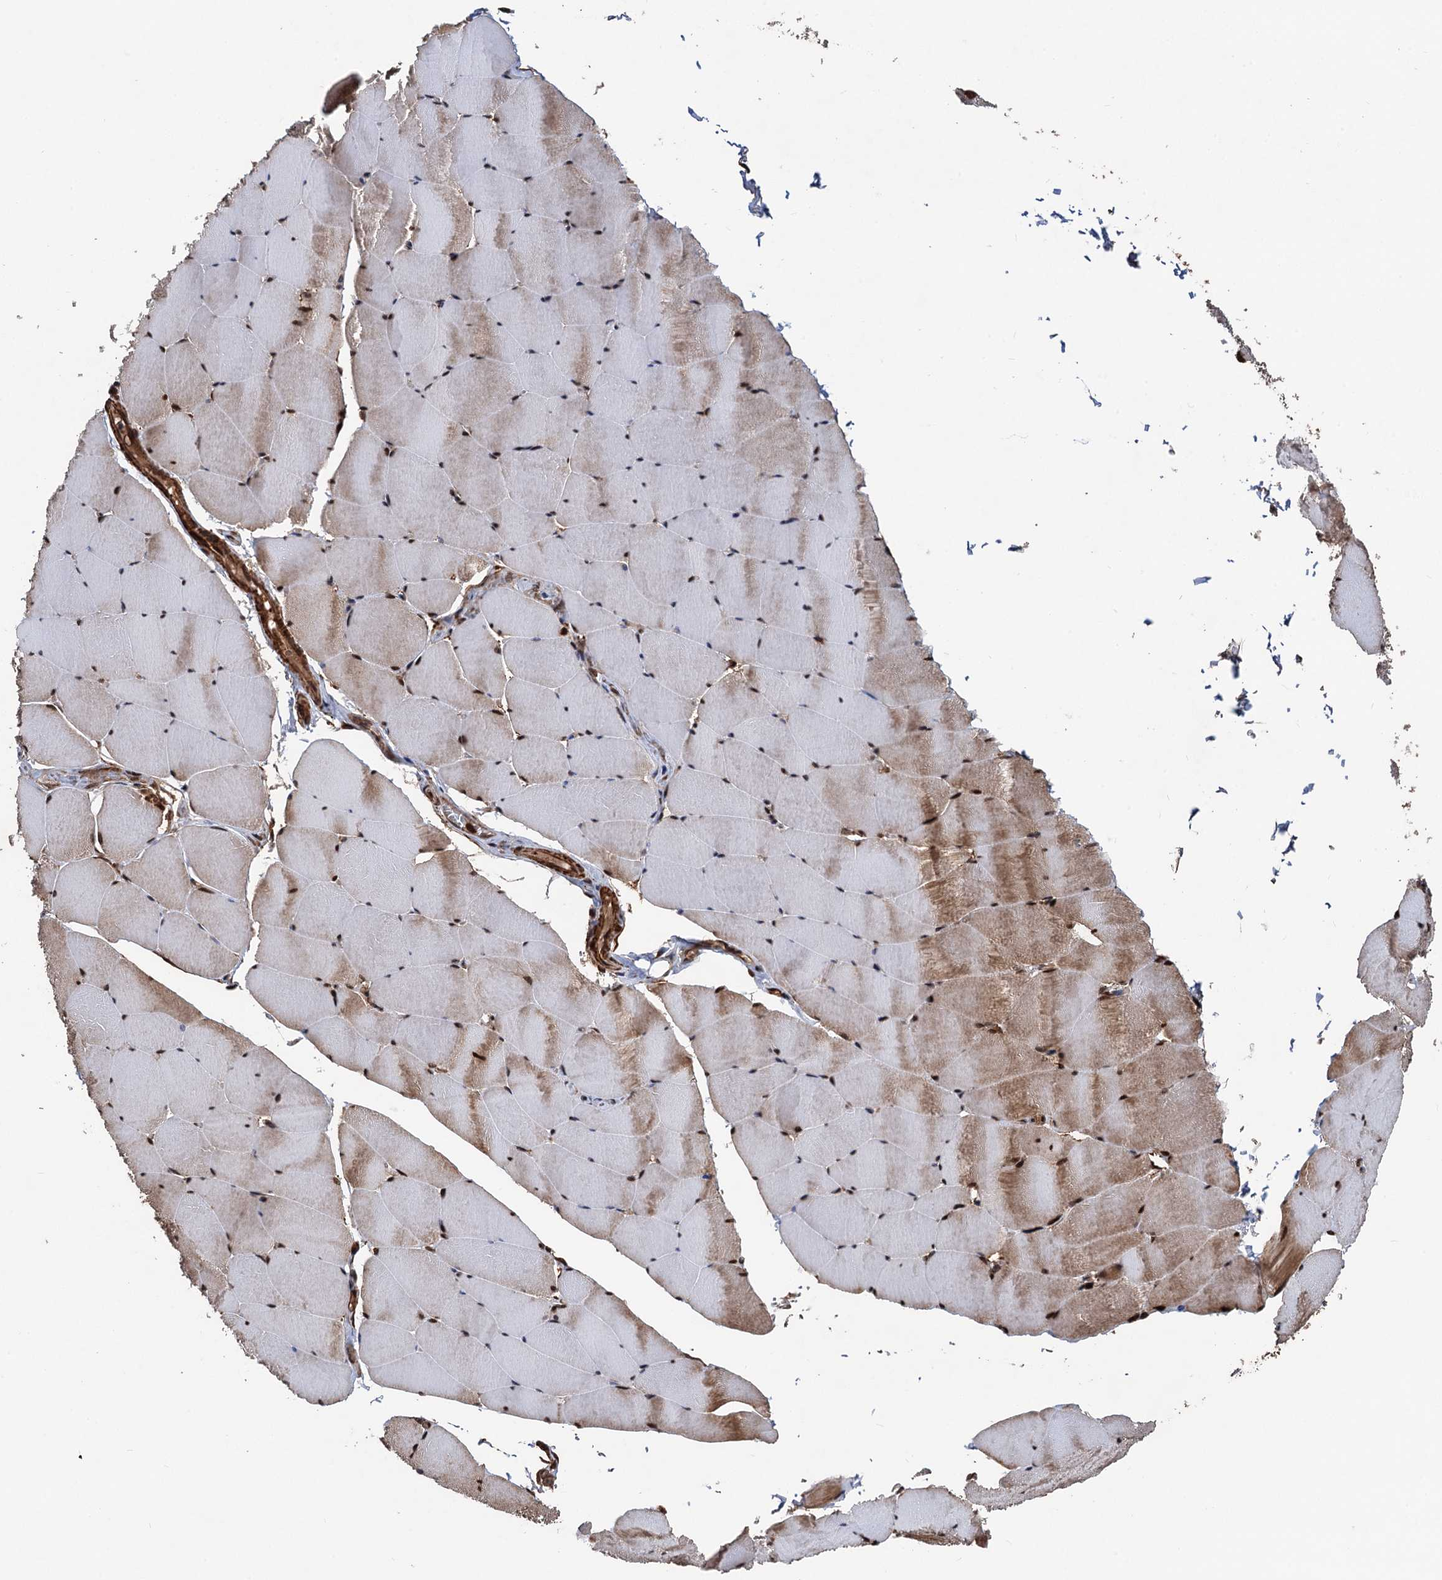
{"staining": {"intensity": "moderate", "quantity": "25%-75%", "location": "cytoplasmic/membranous,nuclear"}, "tissue": "skeletal muscle", "cell_type": "Myocytes", "image_type": "normal", "snomed": [{"axis": "morphology", "description": "Normal tissue, NOS"}, {"axis": "topography", "description": "Skeletal muscle"}], "caption": "This histopathology image shows unremarkable skeletal muscle stained with immunohistochemistry (IHC) to label a protein in brown. The cytoplasmic/membranous,nuclear of myocytes show moderate positivity for the protein. Nuclei are counter-stained blue.", "gene": "SNRNP25", "patient": {"sex": "male", "age": 62}}